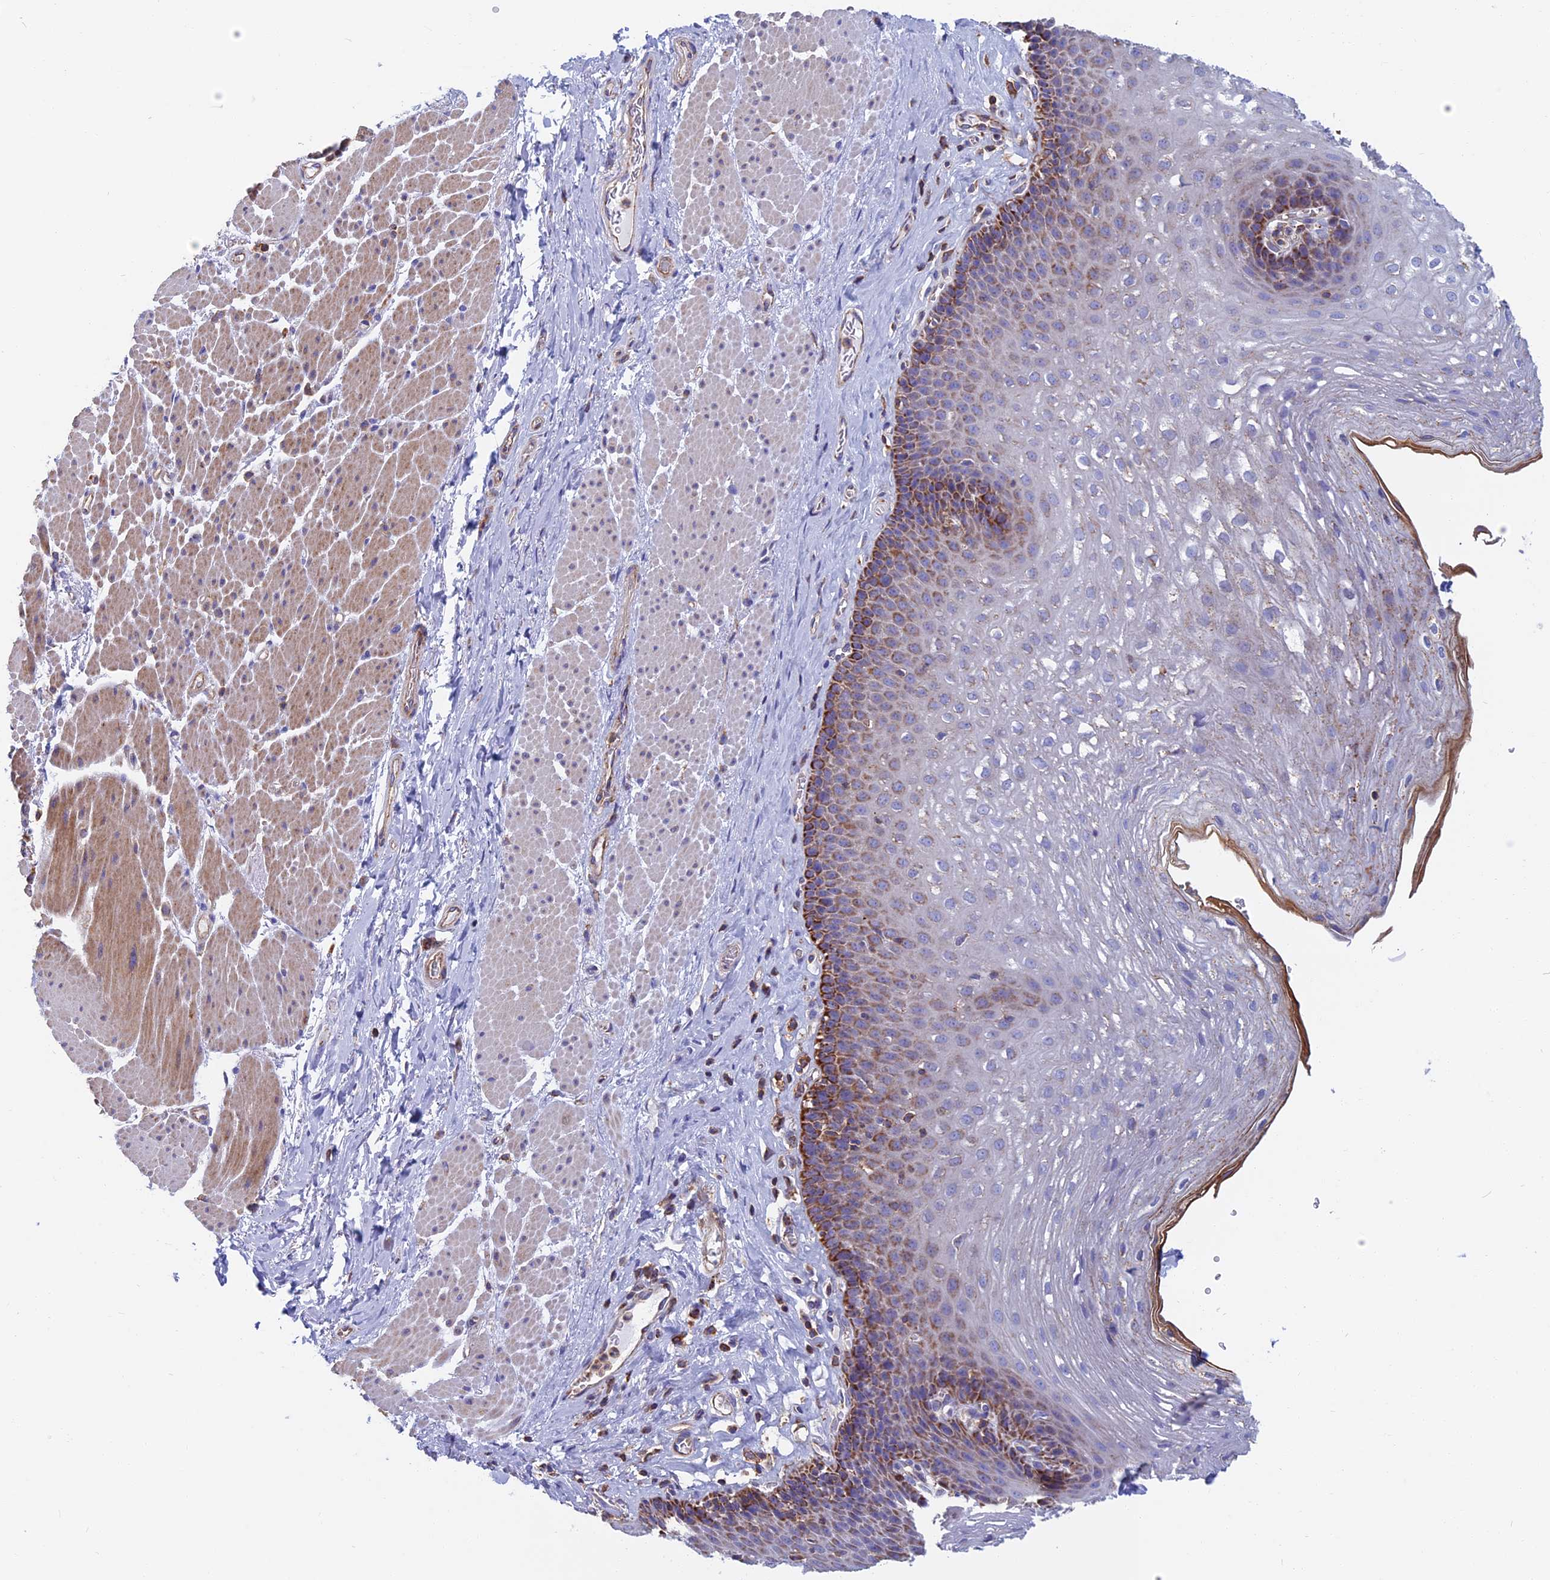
{"staining": {"intensity": "moderate", "quantity": ">75%", "location": "cytoplasmic/membranous"}, "tissue": "esophagus", "cell_type": "Squamous epithelial cells", "image_type": "normal", "snomed": [{"axis": "morphology", "description": "Normal tissue, NOS"}, {"axis": "topography", "description": "Esophagus"}], "caption": "Brown immunohistochemical staining in normal human esophagus displays moderate cytoplasmic/membranous staining in approximately >75% of squamous epithelial cells. (DAB (3,3'-diaminobenzidine) = brown stain, brightfield microscopy at high magnification).", "gene": "HSD17B8", "patient": {"sex": "female", "age": 66}}